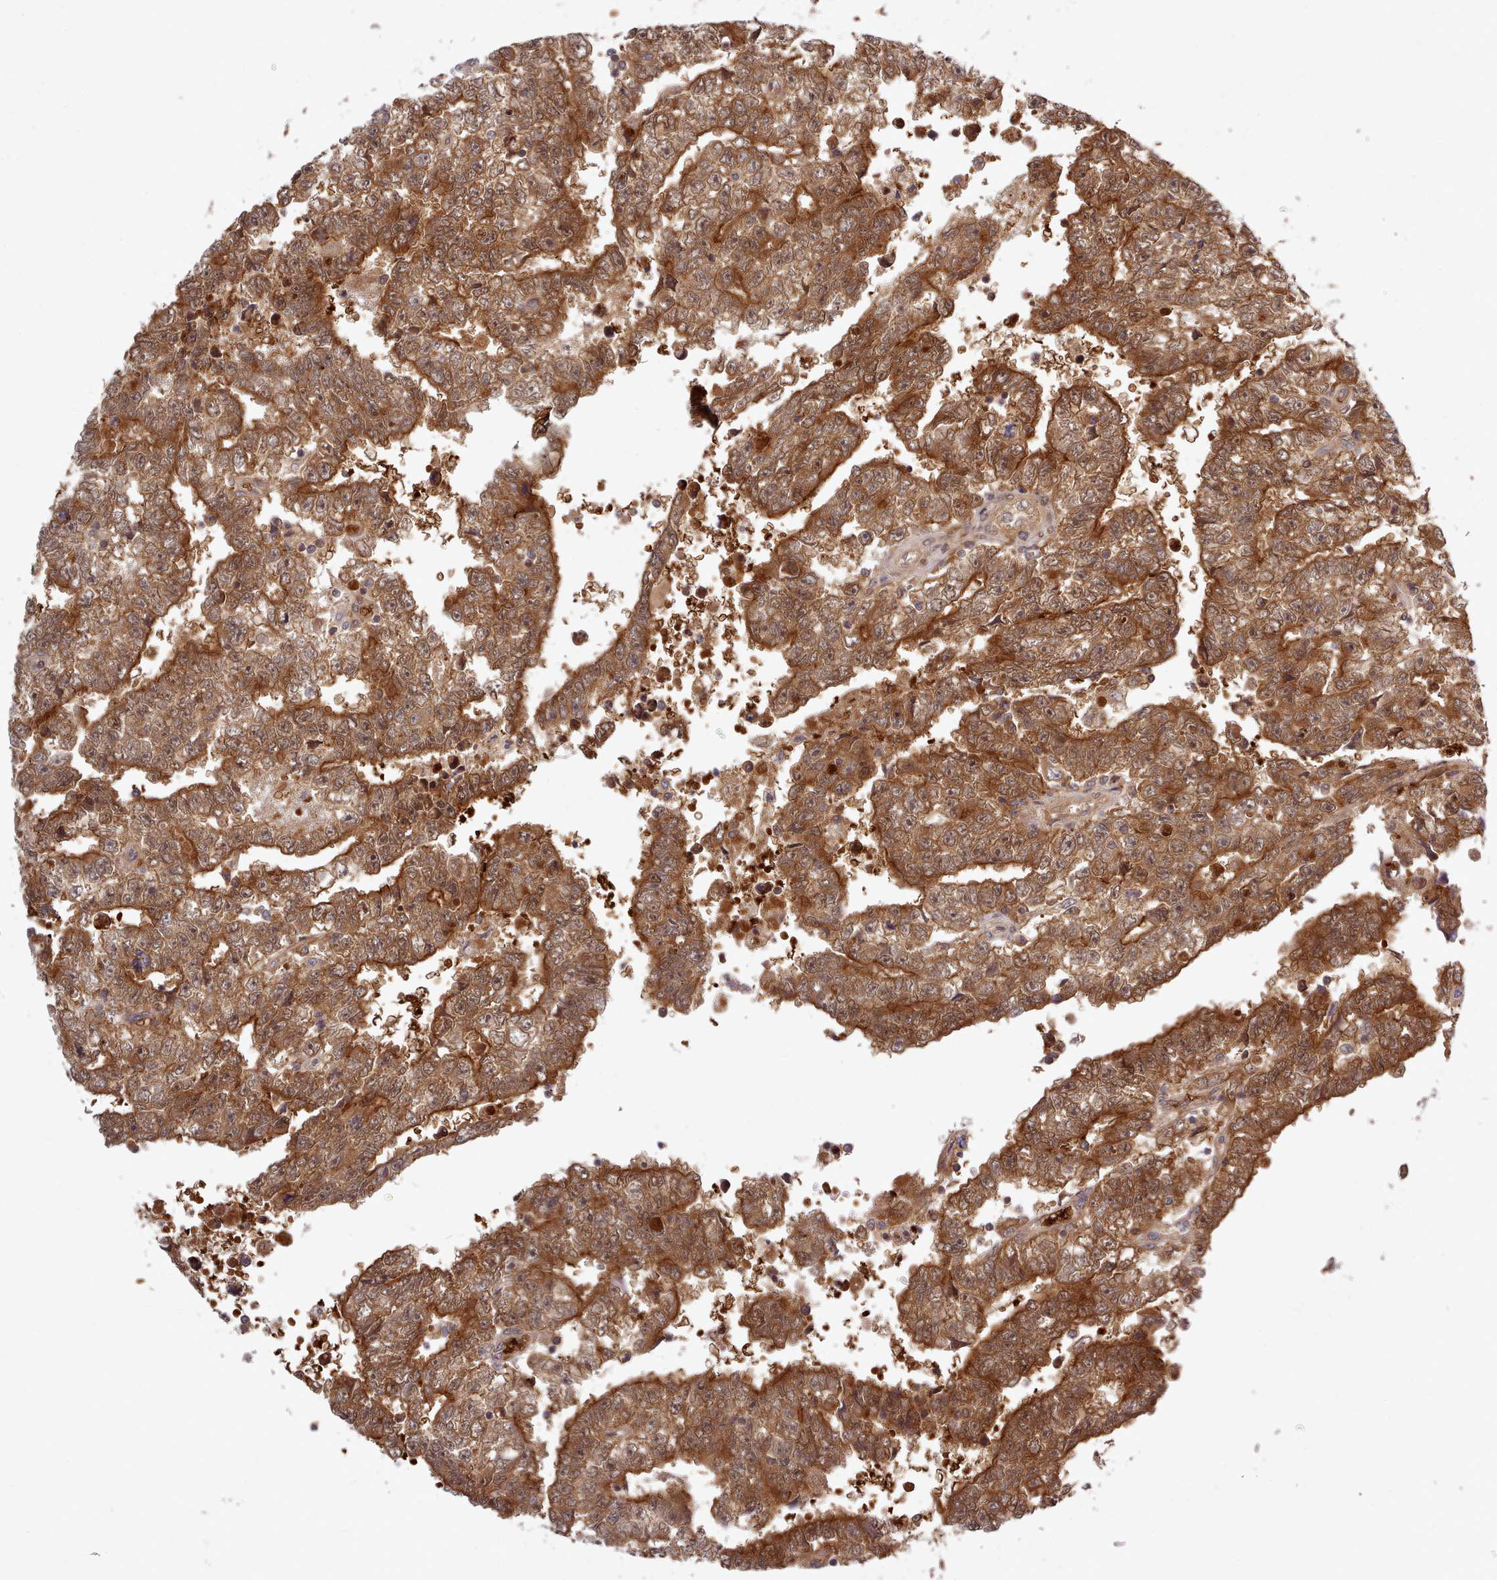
{"staining": {"intensity": "strong", "quantity": ">75%", "location": "cytoplasmic/membranous,nuclear"}, "tissue": "testis cancer", "cell_type": "Tumor cells", "image_type": "cancer", "snomed": [{"axis": "morphology", "description": "Carcinoma, Embryonal, NOS"}, {"axis": "topography", "description": "Testis"}], "caption": "Immunohistochemistry (IHC) (DAB (3,3'-diaminobenzidine)) staining of human testis cancer (embryonal carcinoma) demonstrates strong cytoplasmic/membranous and nuclear protein expression in approximately >75% of tumor cells. Immunohistochemistry (IHC) stains the protein of interest in brown and the nuclei are stained blue.", "gene": "UBE2G1", "patient": {"sex": "male", "age": 25}}